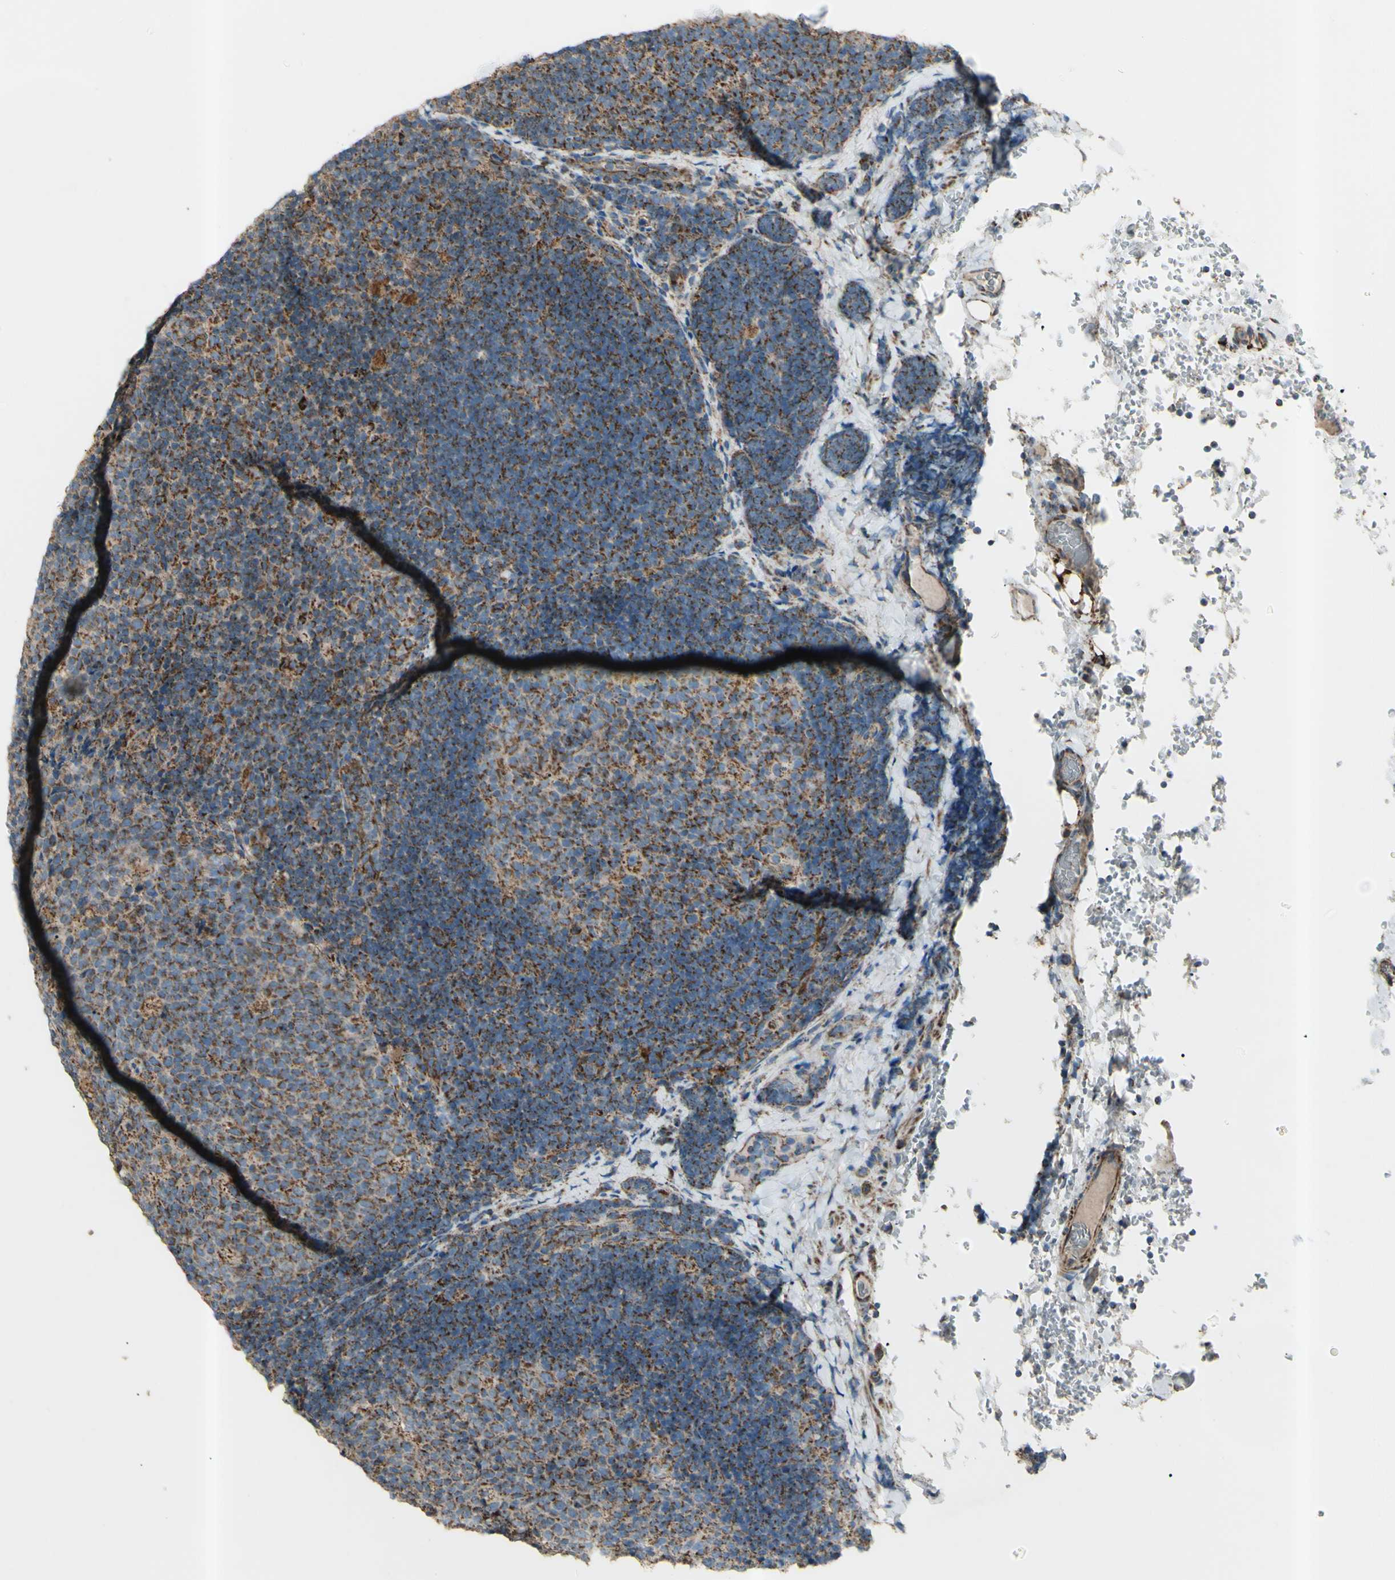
{"staining": {"intensity": "strong", "quantity": ">75%", "location": "cytoplasmic/membranous"}, "tissue": "lymph node", "cell_type": "Germinal center cells", "image_type": "normal", "snomed": [{"axis": "morphology", "description": "Normal tissue, NOS"}, {"axis": "topography", "description": "Lymph node"}], "caption": "Protein staining of benign lymph node reveals strong cytoplasmic/membranous expression in approximately >75% of germinal center cells. The staining was performed using DAB, with brown indicating positive protein expression. Nuclei are stained blue with hematoxylin.", "gene": "RHOT1", "patient": {"sex": "female", "age": 14}}